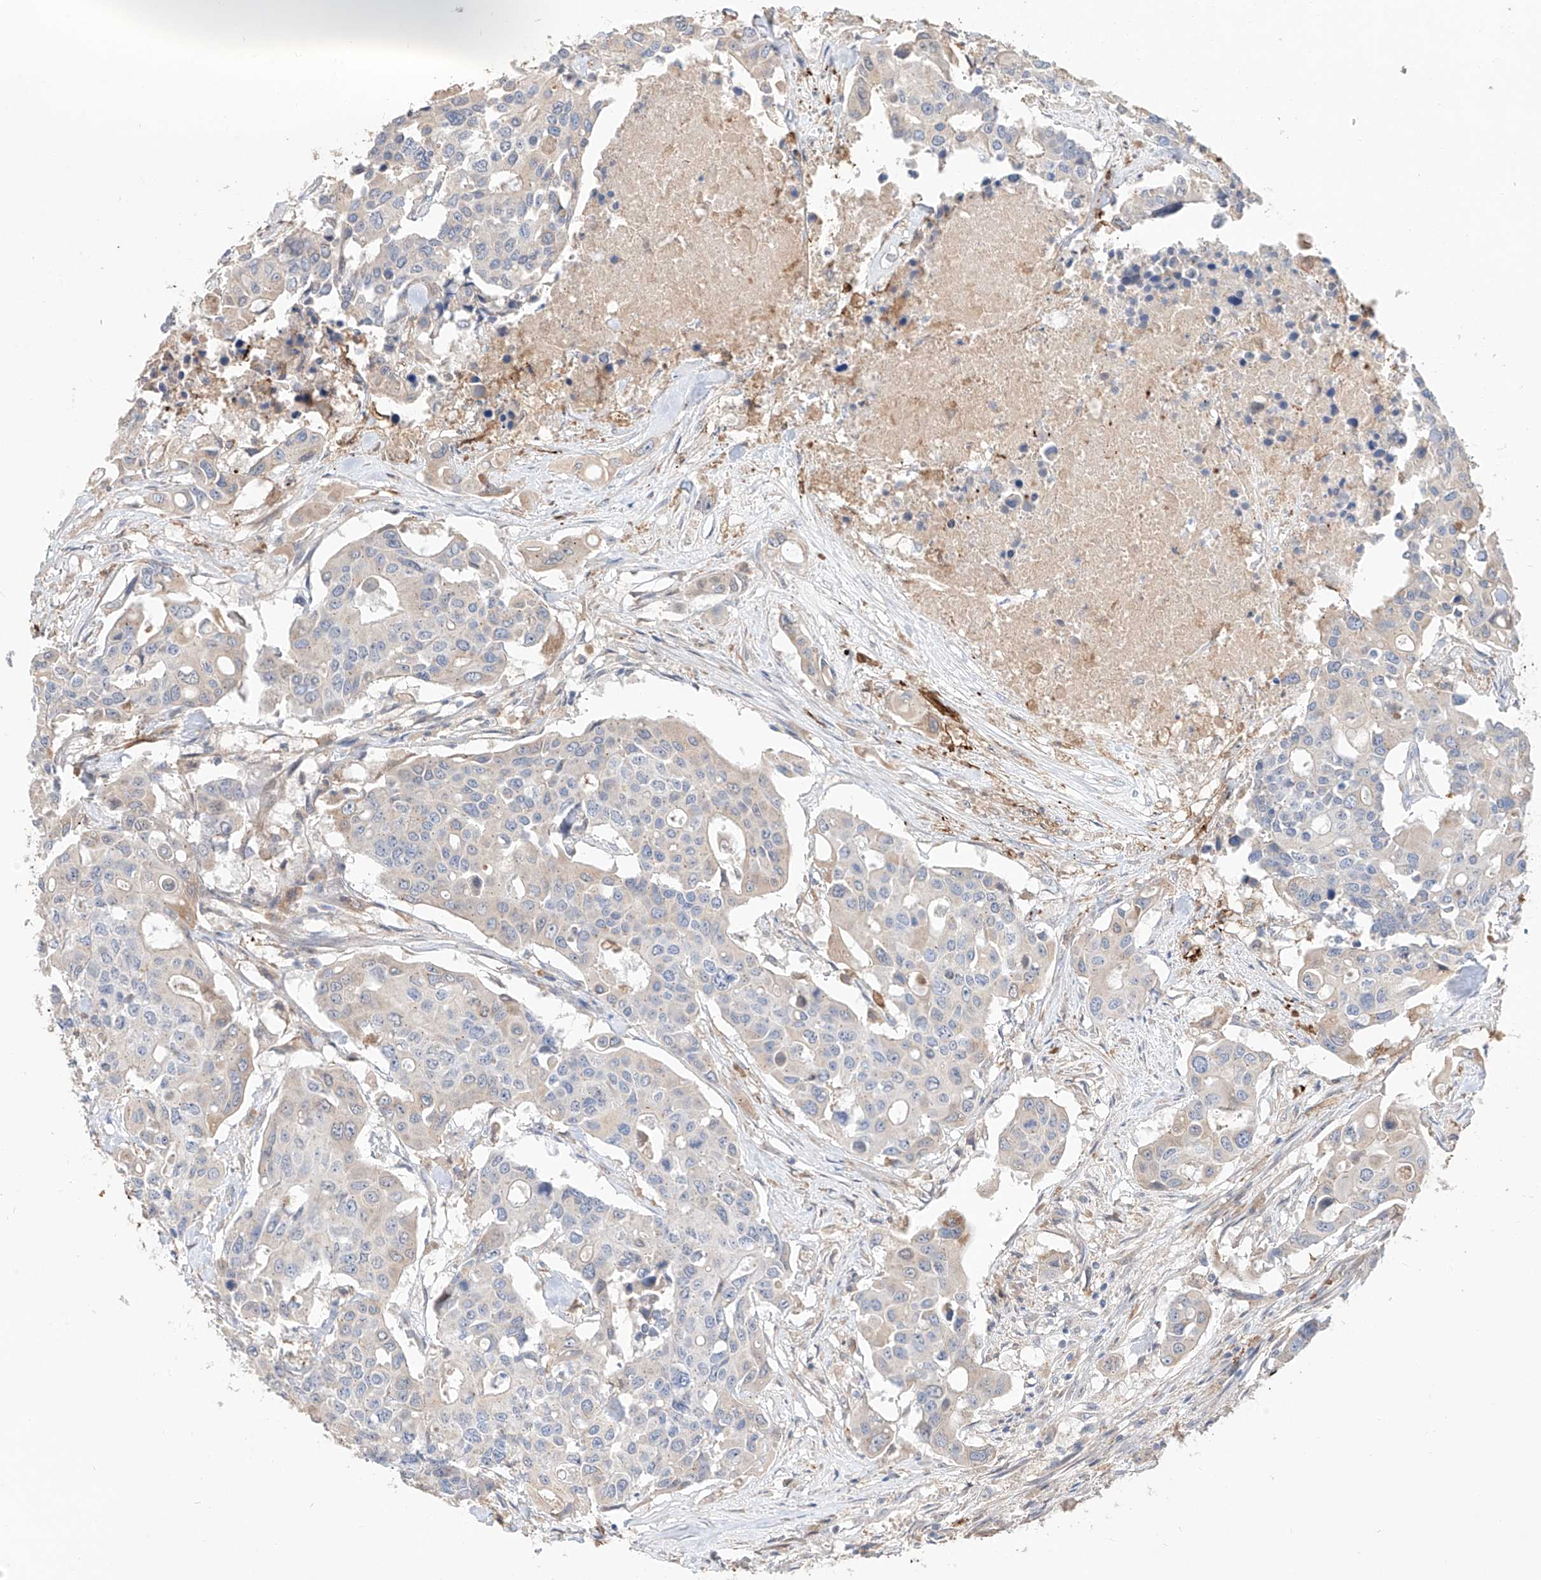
{"staining": {"intensity": "weak", "quantity": "<25%", "location": "cytoplasmic/membranous"}, "tissue": "colorectal cancer", "cell_type": "Tumor cells", "image_type": "cancer", "snomed": [{"axis": "morphology", "description": "Adenocarcinoma, NOS"}, {"axis": "topography", "description": "Colon"}], "caption": "There is no significant expression in tumor cells of adenocarcinoma (colorectal).", "gene": "MOSPD1", "patient": {"sex": "male", "age": 77}}